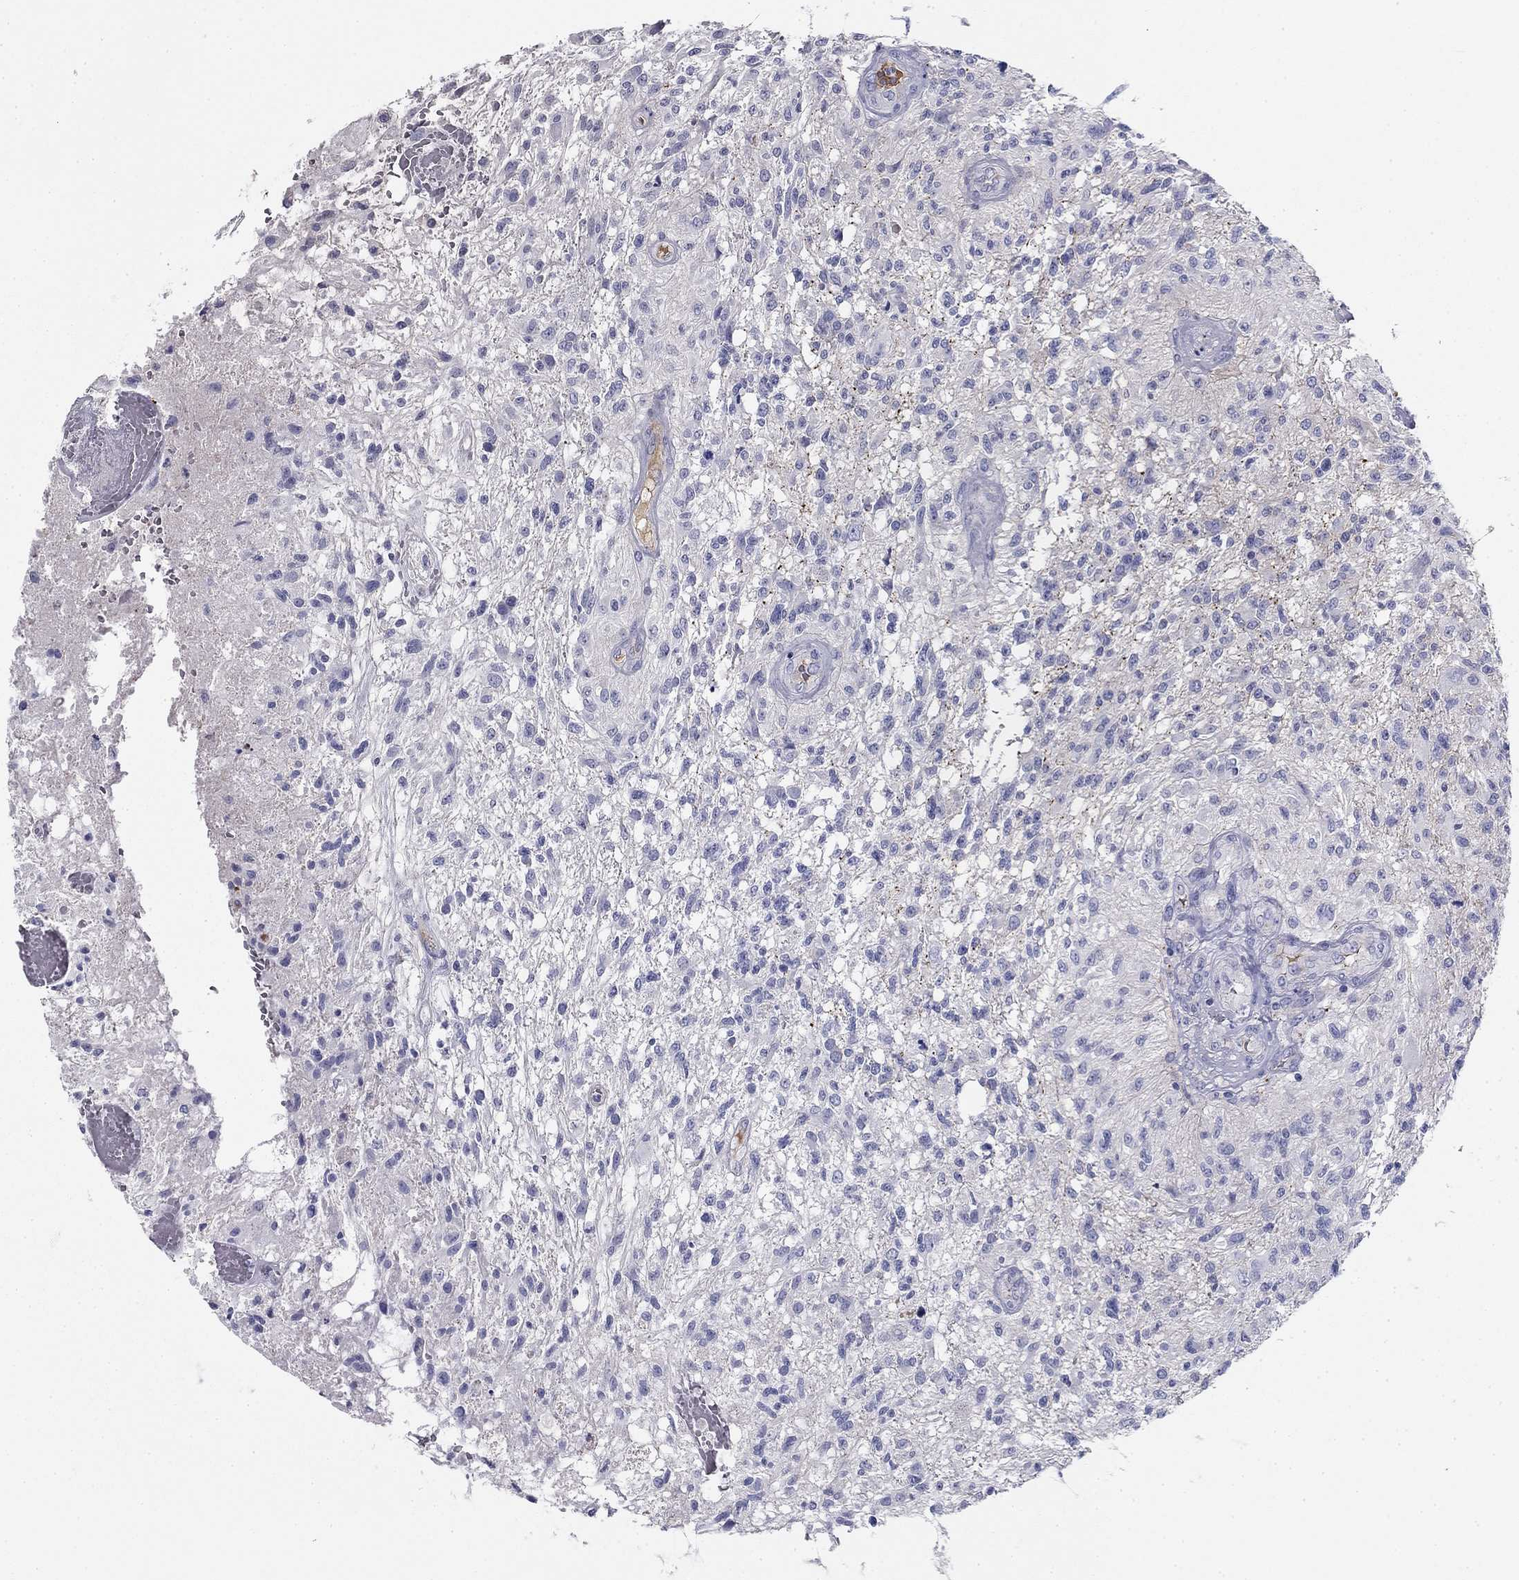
{"staining": {"intensity": "negative", "quantity": "none", "location": "none"}, "tissue": "glioma", "cell_type": "Tumor cells", "image_type": "cancer", "snomed": [{"axis": "morphology", "description": "Glioma, malignant, High grade"}, {"axis": "topography", "description": "Brain"}], "caption": "The micrograph exhibits no significant expression in tumor cells of malignant glioma (high-grade).", "gene": "CPLX4", "patient": {"sex": "male", "age": 56}}